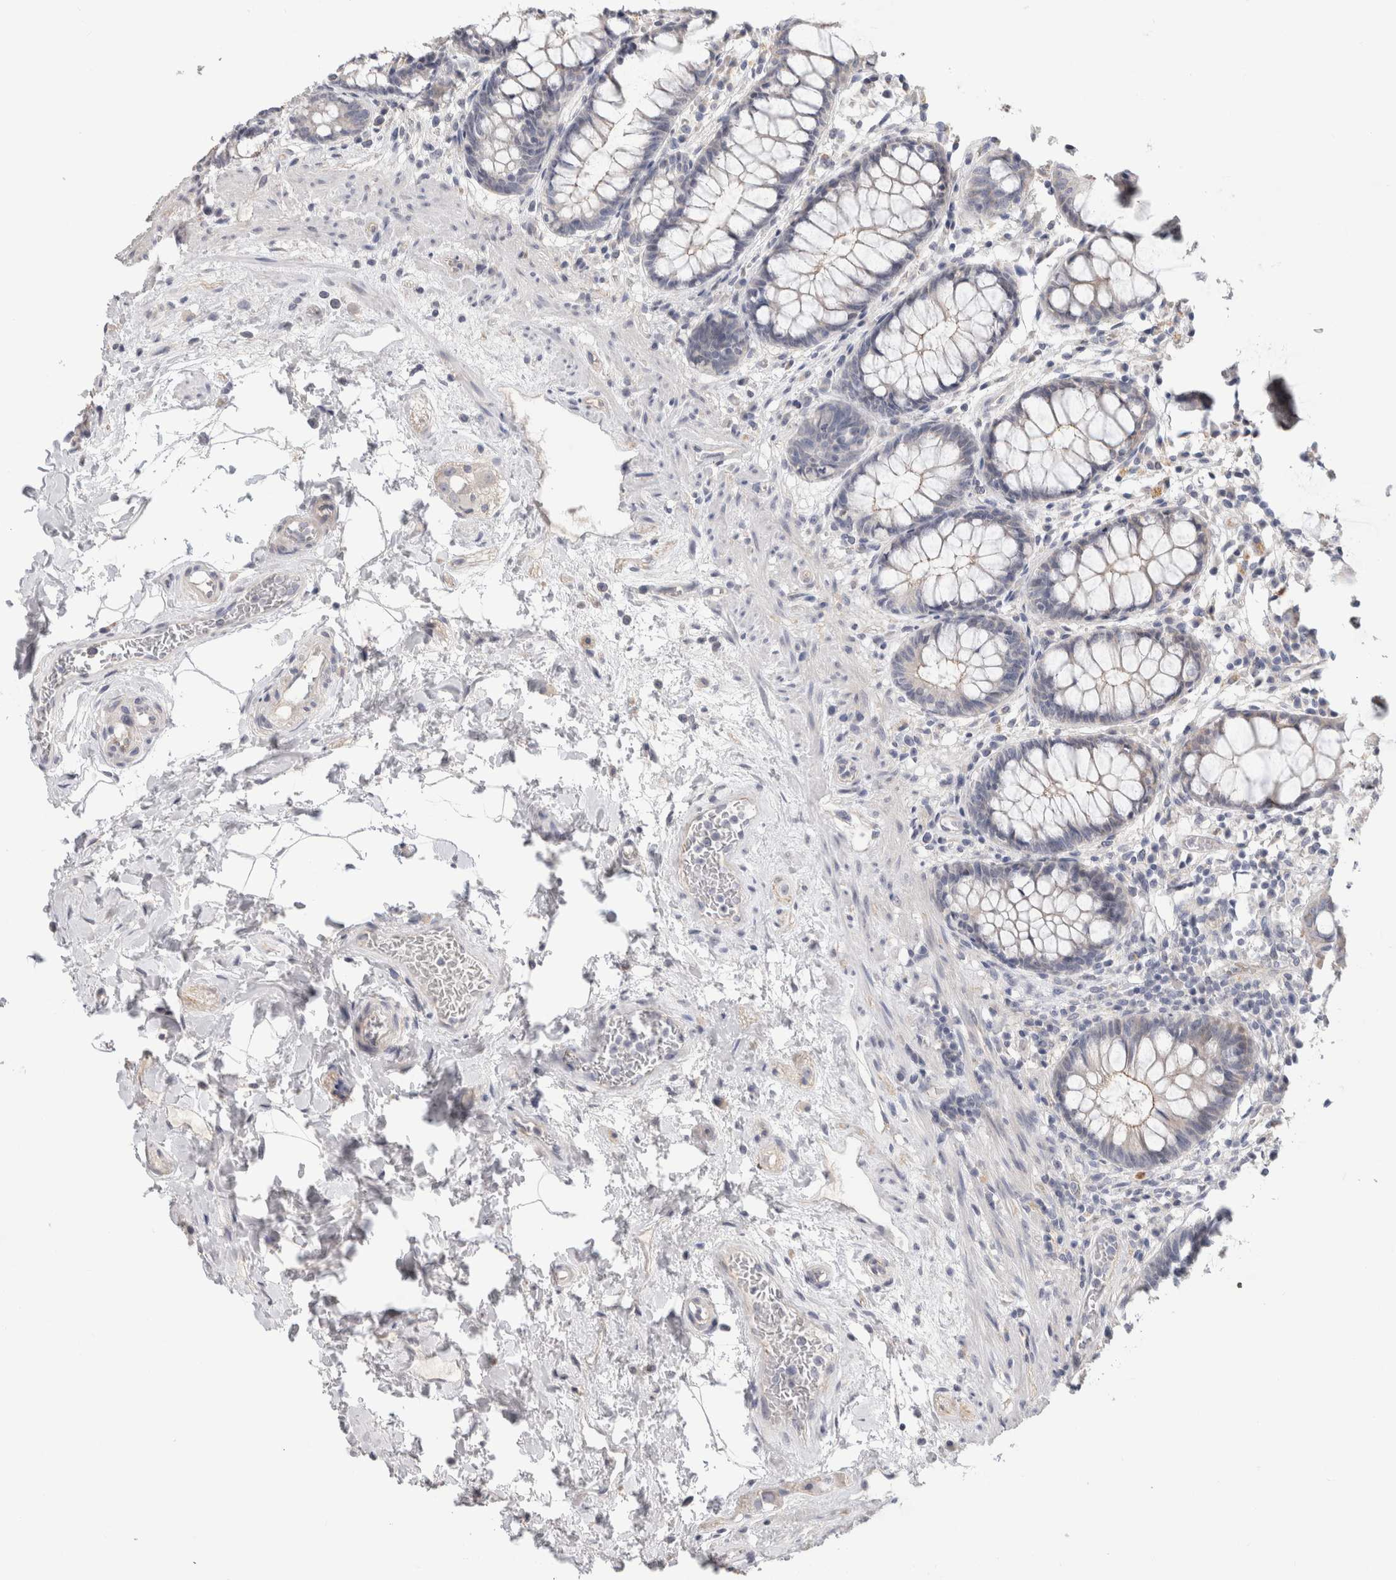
{"staining": {"intensity": "weak", "quantity": "25%-75%", "location": "cytoplasmic/membranous"}, "tissue": "rectum", "cell_type": "Glandular cells", "image_type": "normal", "snomed": [{"axis": "morphology", "description": "Normal tissue, NOS"}, {"axis": "topography", "description": "Rectum"}], "caption": "About 25%-75% of glandular cells in benign human rectum exhibit weak cytoplasmic/membranous protein positivity as visualized by brown immunohistochemical staining.", "gene": "AFP", "patient": {"sex": "male", "age": 64}}